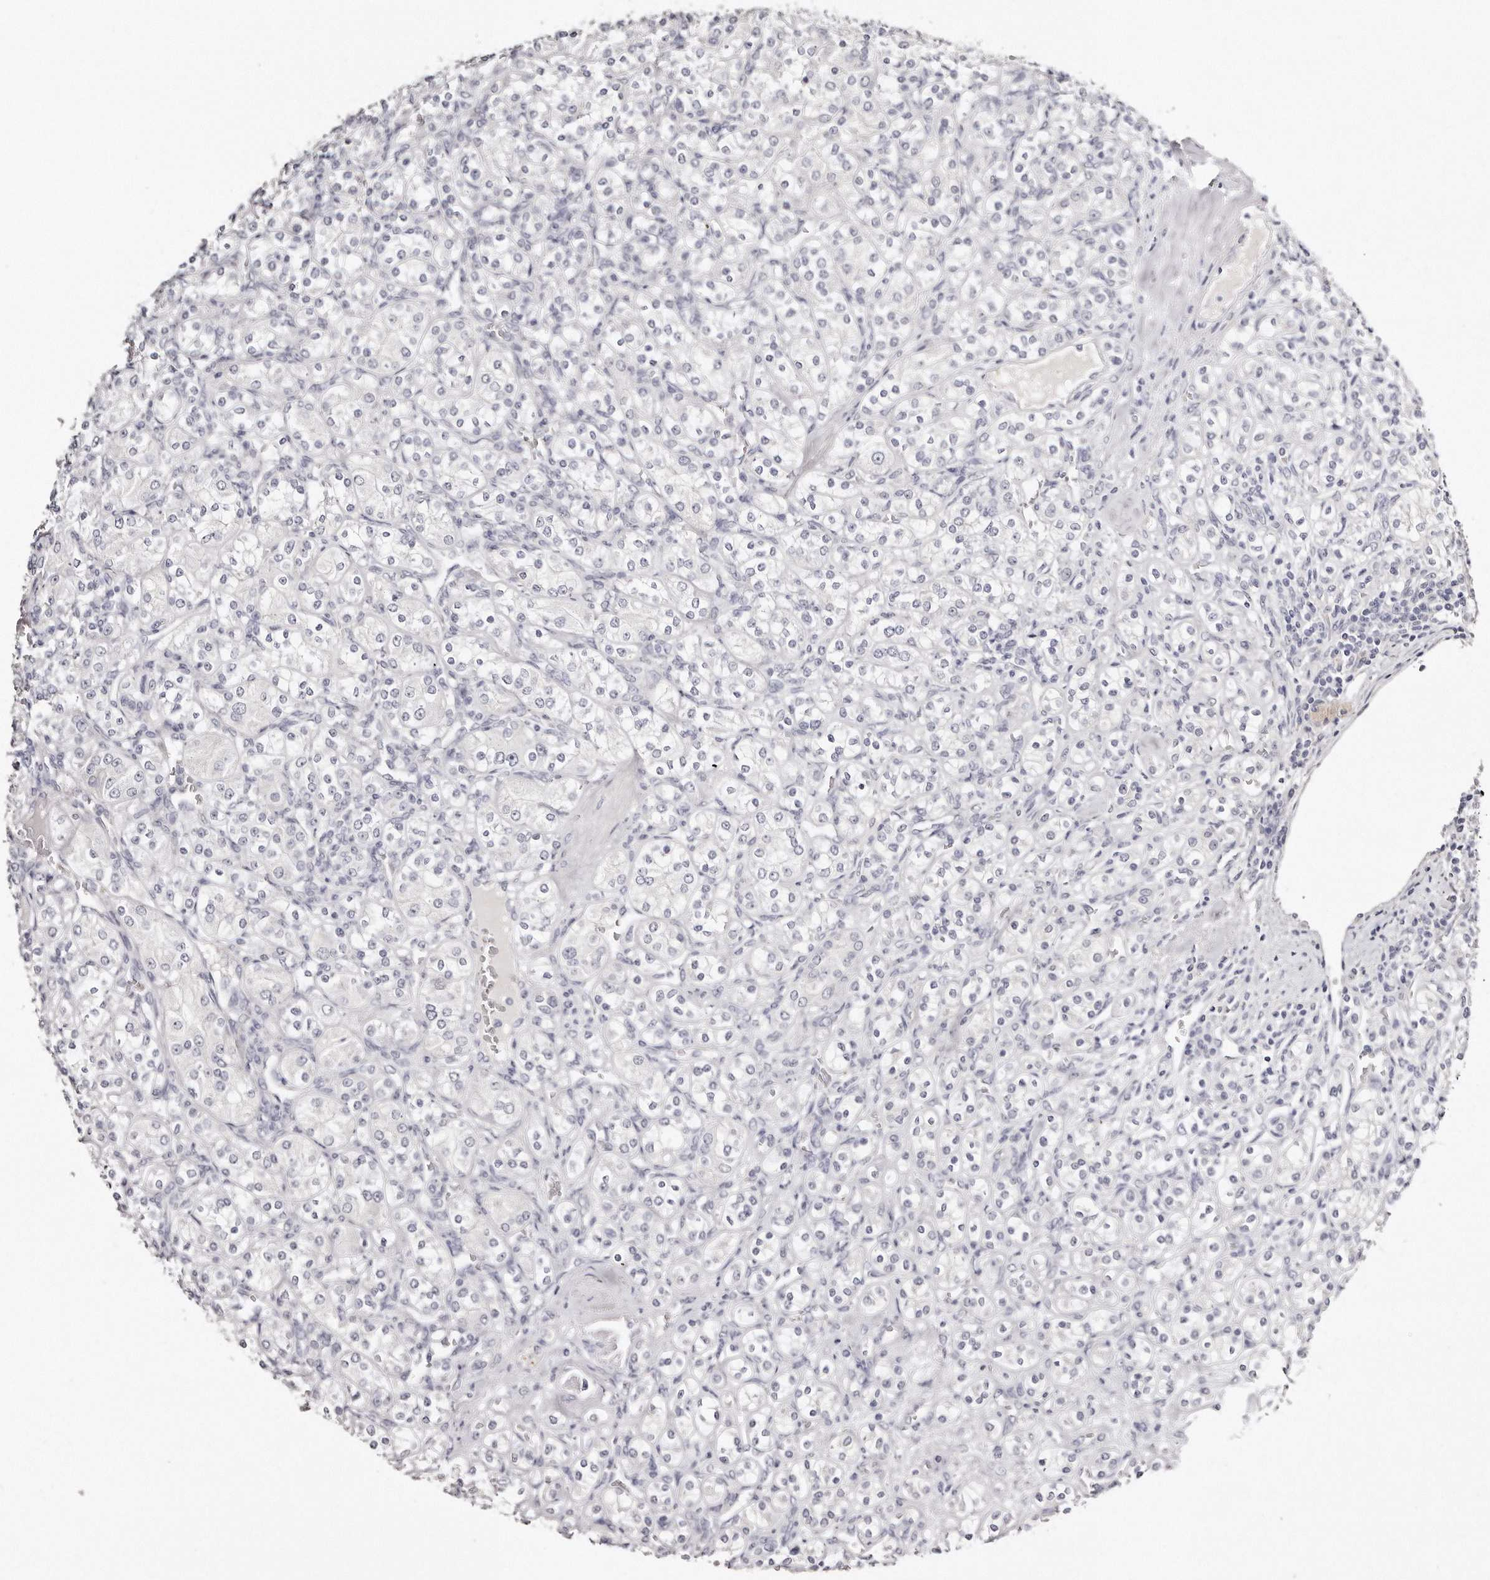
{"staining": {"intensity": "negative", "quantity": "none", "location": "none"}, "tissue": "renal cancer", "cell_type": "Tumor cells", "image_type": "cancer", "snomed": [{"axis": "morphology", "description": "Adenocarcinoma, NOS"}, {"axis": "topography", "description": "Kidney"}], "caption": "A high-resolution image shows immunohistochemistry (IHC) staining of renal cancer, which reveals no significant staining in tumor cells.", "gene": "AKNAD1", "patient": {"sex": "male", "age": 77}}